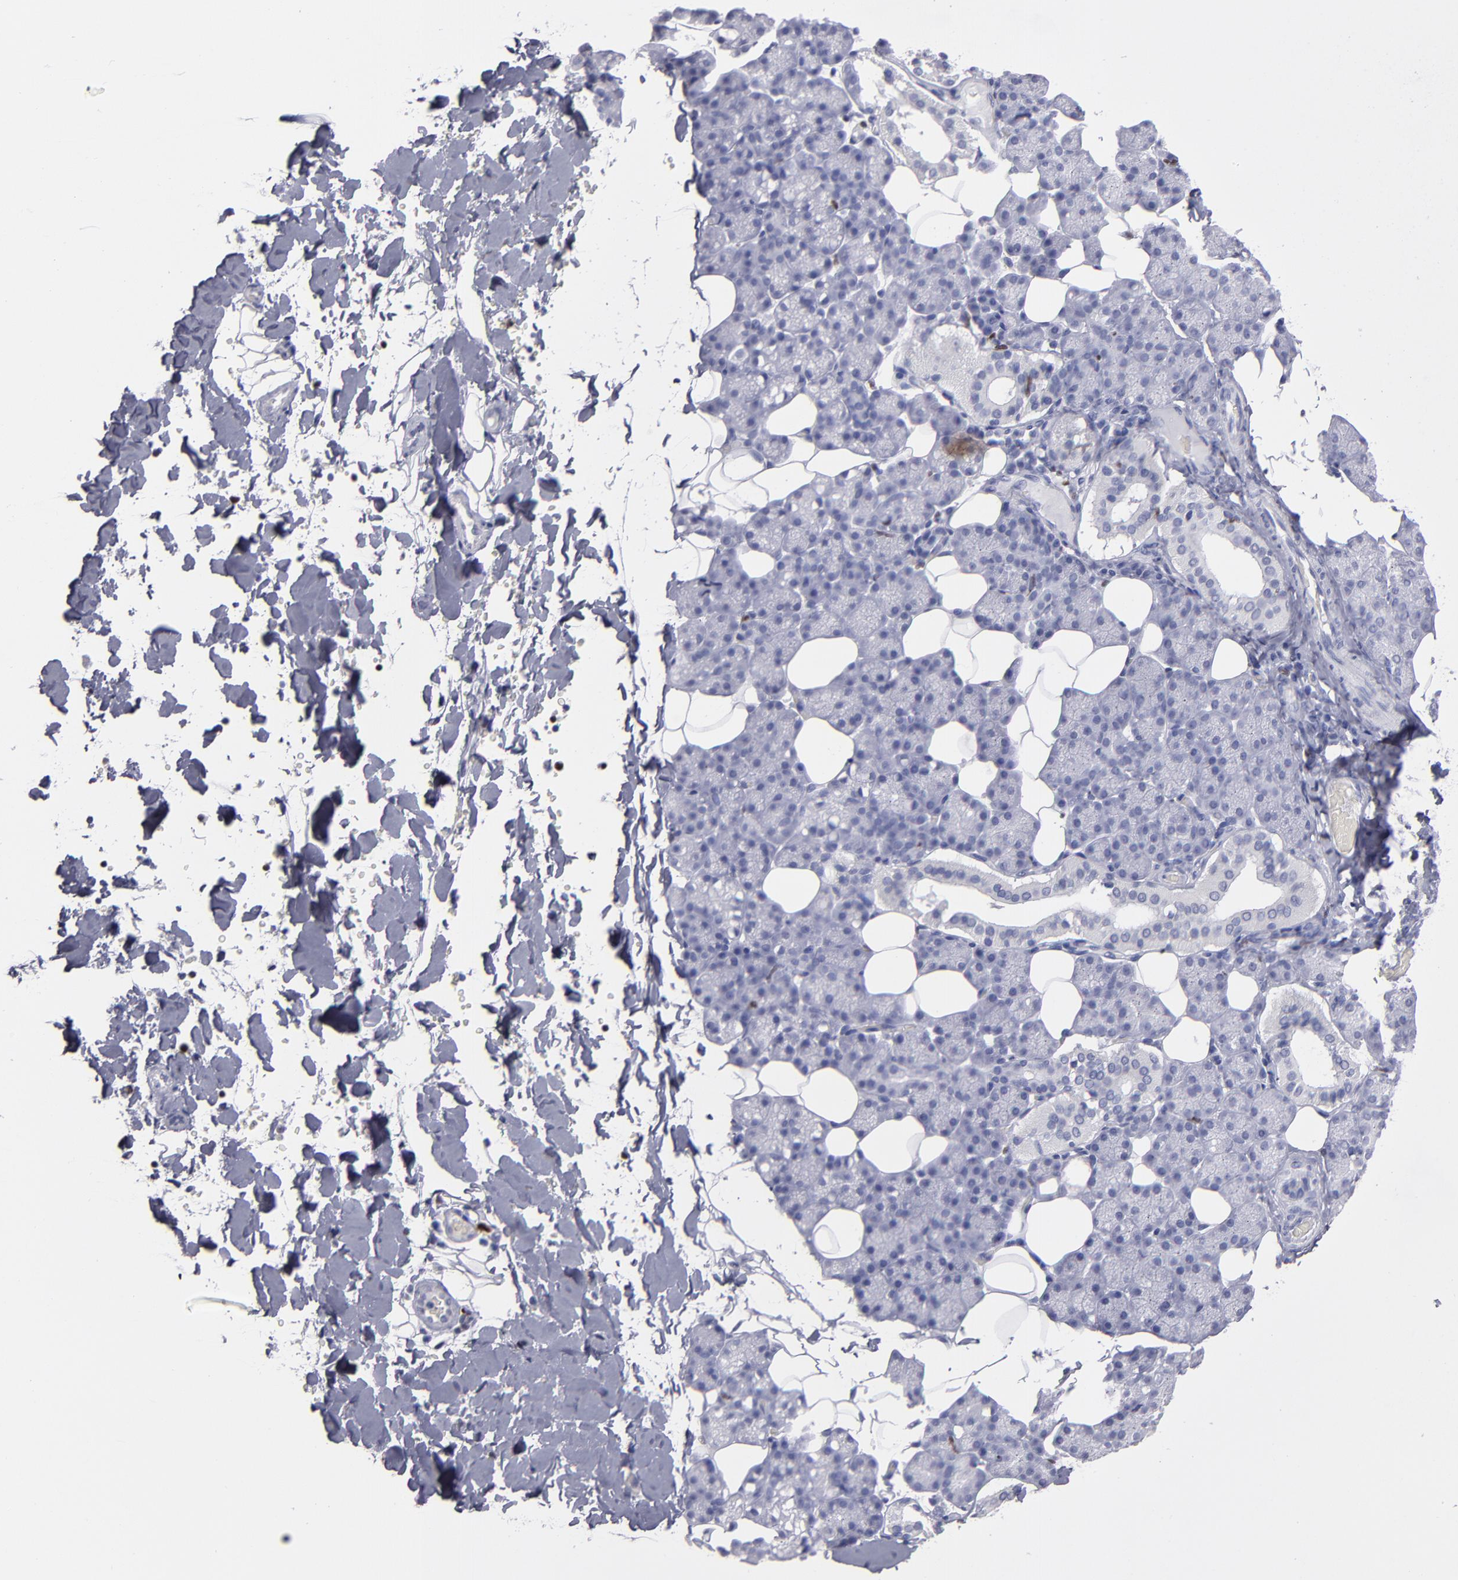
{"staining": {"intensity": "negative", "quantity": "none", "location": "none"}, "tissue": "salivary gland", "cell_type": "Glandular cells", "image_type": "normal", "snomed": [{"axis": "morphology", "description": "Normal tissue, NOS"}, {"axis": "topography", "description": "Lymph node"}, {"axis": "topography", "description": "Salivary gland"}], "caption": "Salivary gland was stained to show a protein in brown. There is no significant expression in glandular cells.", "gene": "IRF8", "patient": {"sex": "male", "age": 8}}